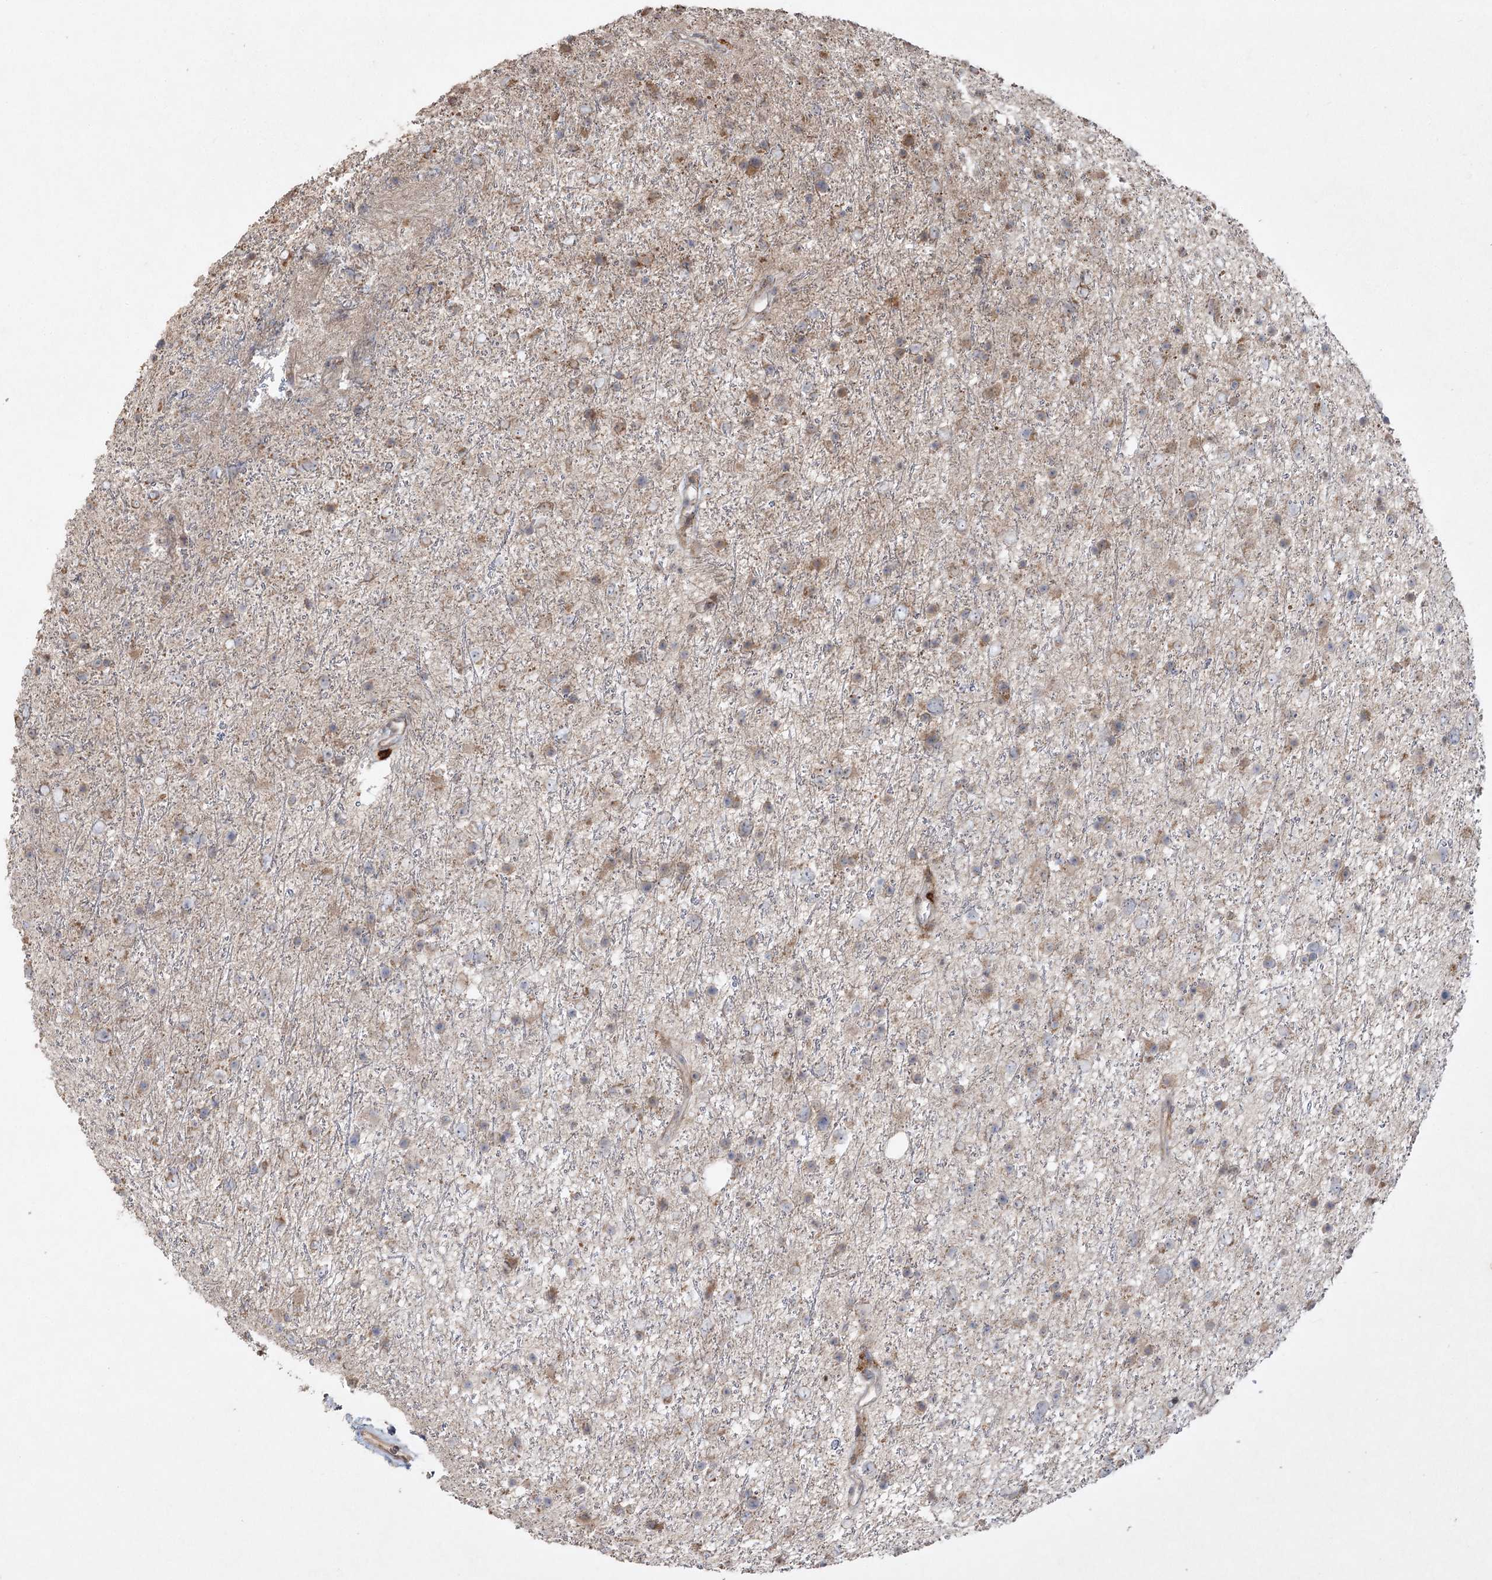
{"staining": {"intensity": "weak", "quantity": "<25%", "location": "cytoplasmic/membranous"}, "tissue": "glioma", "cell_type": "Tumor cells", "image_type": "cancer", "snomed": [{"axis": "morphology", "description": "Glioma, malignant, Low grade"}, {"axis": "topography", "description": "Cerebral cortex"}], "caption": "Immunohistochemistry image of neoplastic tissue: malignant glioma (low-grade) stained with DAB (3,3'-diaminobenzidine) displays no significant protein staining in tumor cells.", "gene": "KBTBD4", "patient": {"sex": "female", "age": 39}}